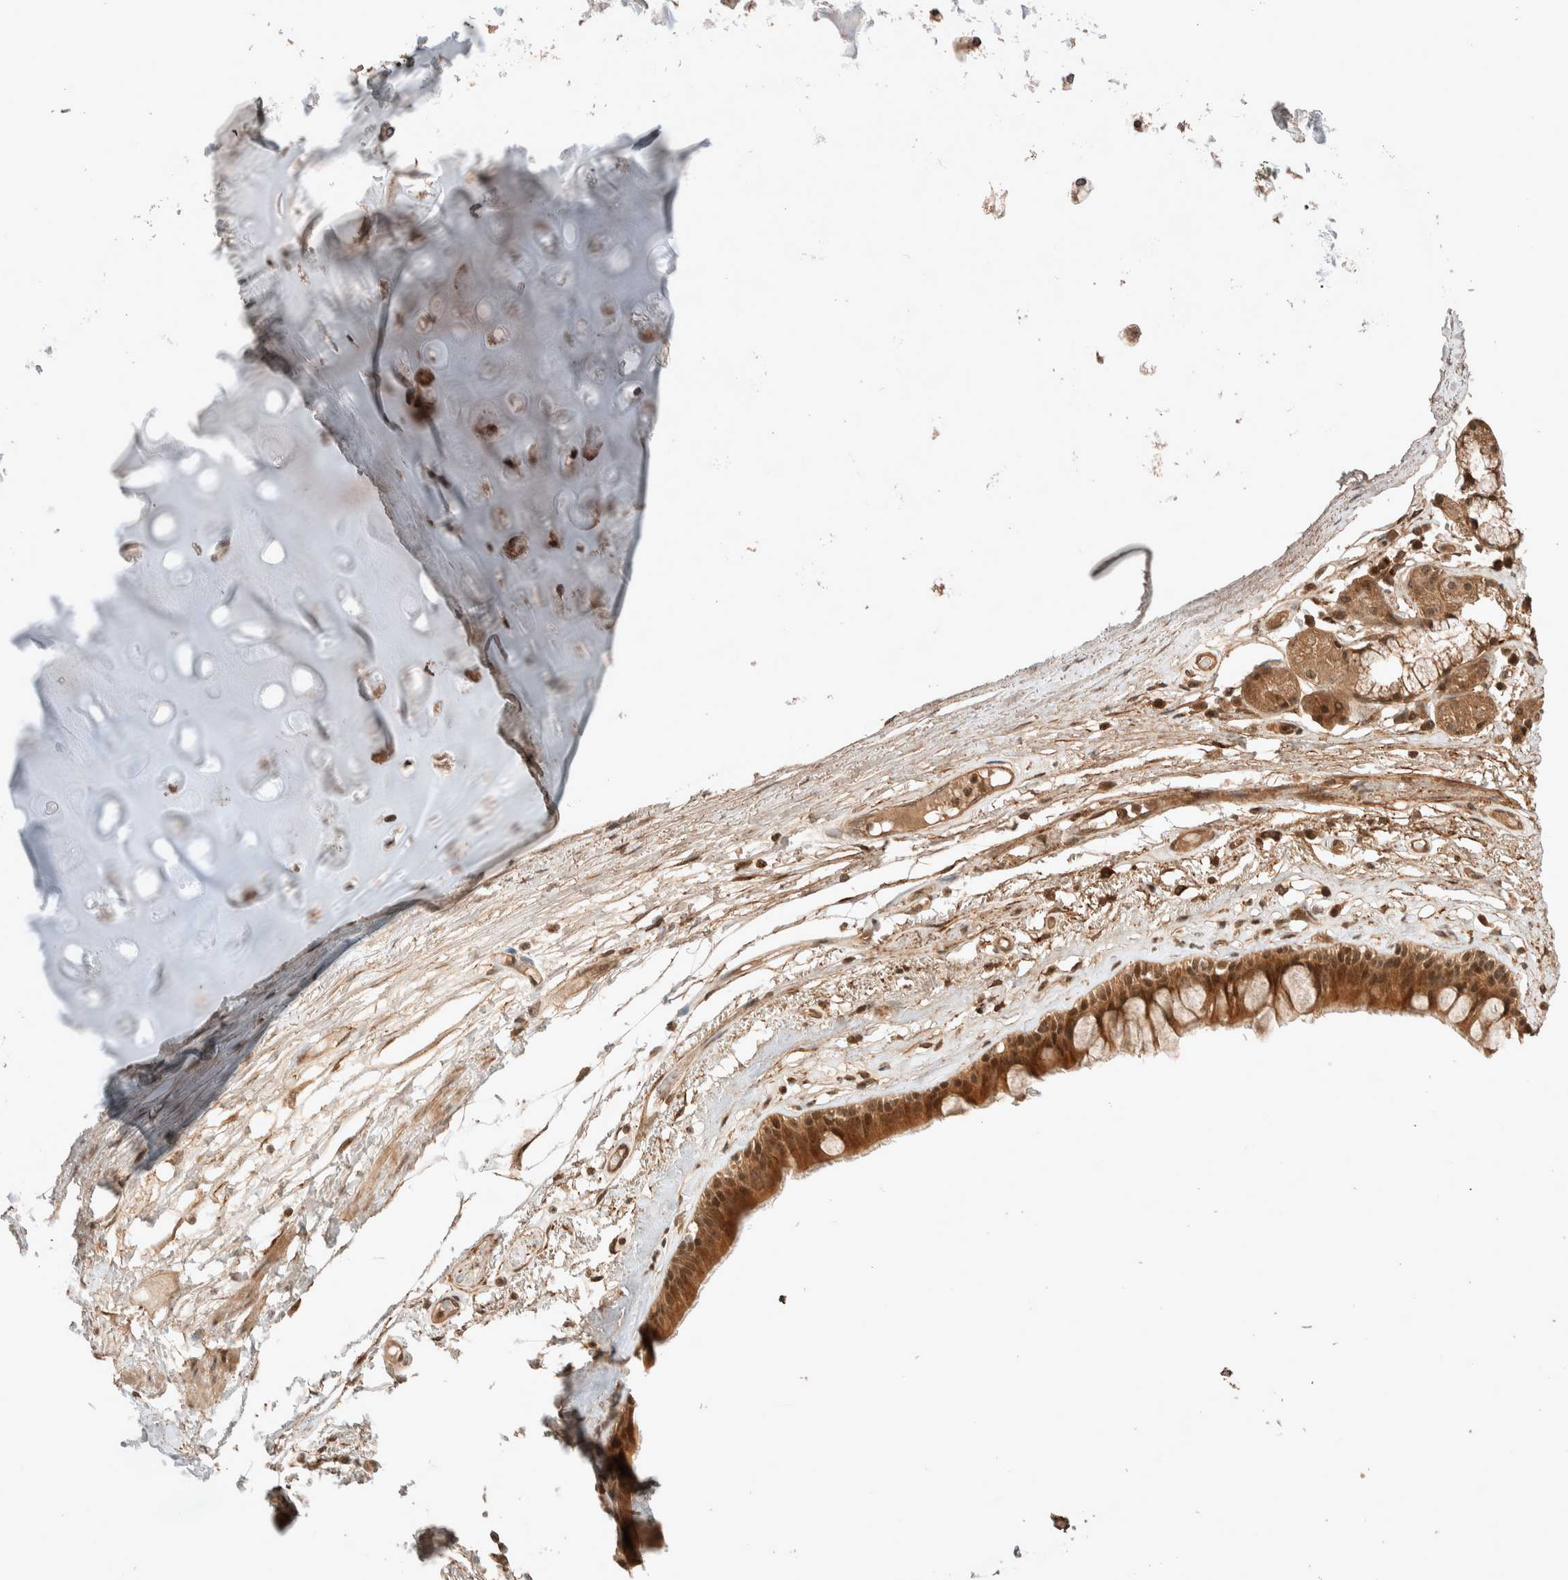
{"staining": {"intensity": "strong", "quantity": ">75%", "location": "cytoplasmic/membranous,nuclear"}, "tissue": "bronchus", "cell_type": "Respiratory epithelial cells", "image_type": "normal", "snomed": [{"axis": "morphology", "description": "Normal tissue, NOS"}, {"axis": "topography", "description": "Cartilage tissue"}], "caption": "Protein staining of unremarkable bronchus exhibits strong cytoplasmic/membranous,nuclear staining in approximately >75% of respiratory epithelial cells. (DAB (3,3'-diaminobenzidine) = brown stain, brightfield microscopy at high magnification).", "gene": "THRA", "patient": {"sex": "female", "age": 63}}